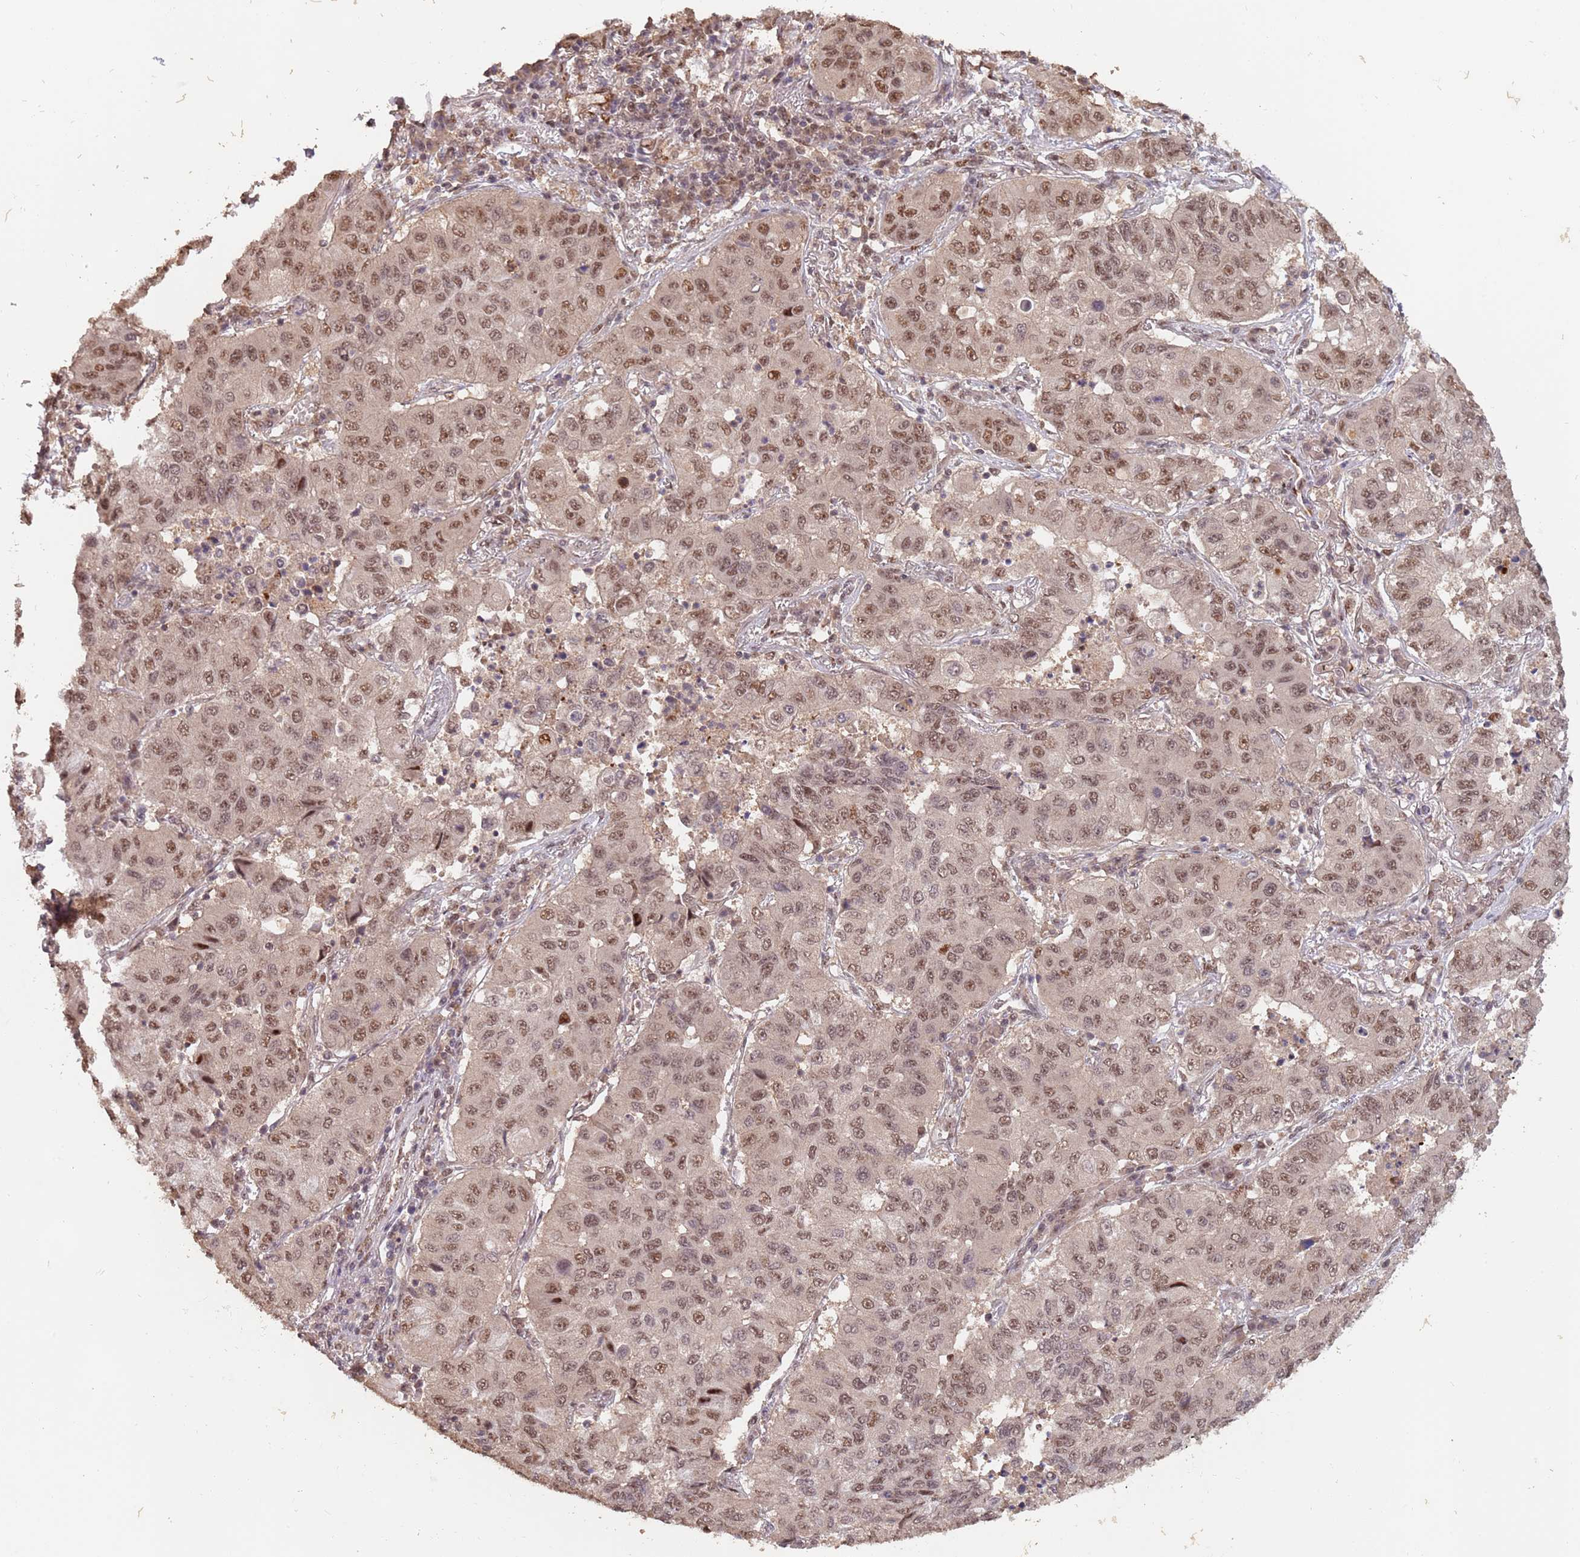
{"staining": {"intensity": "moderate", "quantity": ">75%", "location": "nuclear"}, "tissue": "lung cancer", "cell_type": "Tumor cells", "image_type": "cancer", "snomed": [{"axis": "morphology", "description": "Squamous cell carcinoma, NOS"}, {"axis": "topography", "description": "Lung"}], "caption": "Immunohistochemical staining of squamous cell carcinoma (lung) reveals medium levels of moderate nuclear protein positivity in about >75% of tumor cells.", "gene": "RFXANK", "patient": {"sex": "male", "age": 74}}